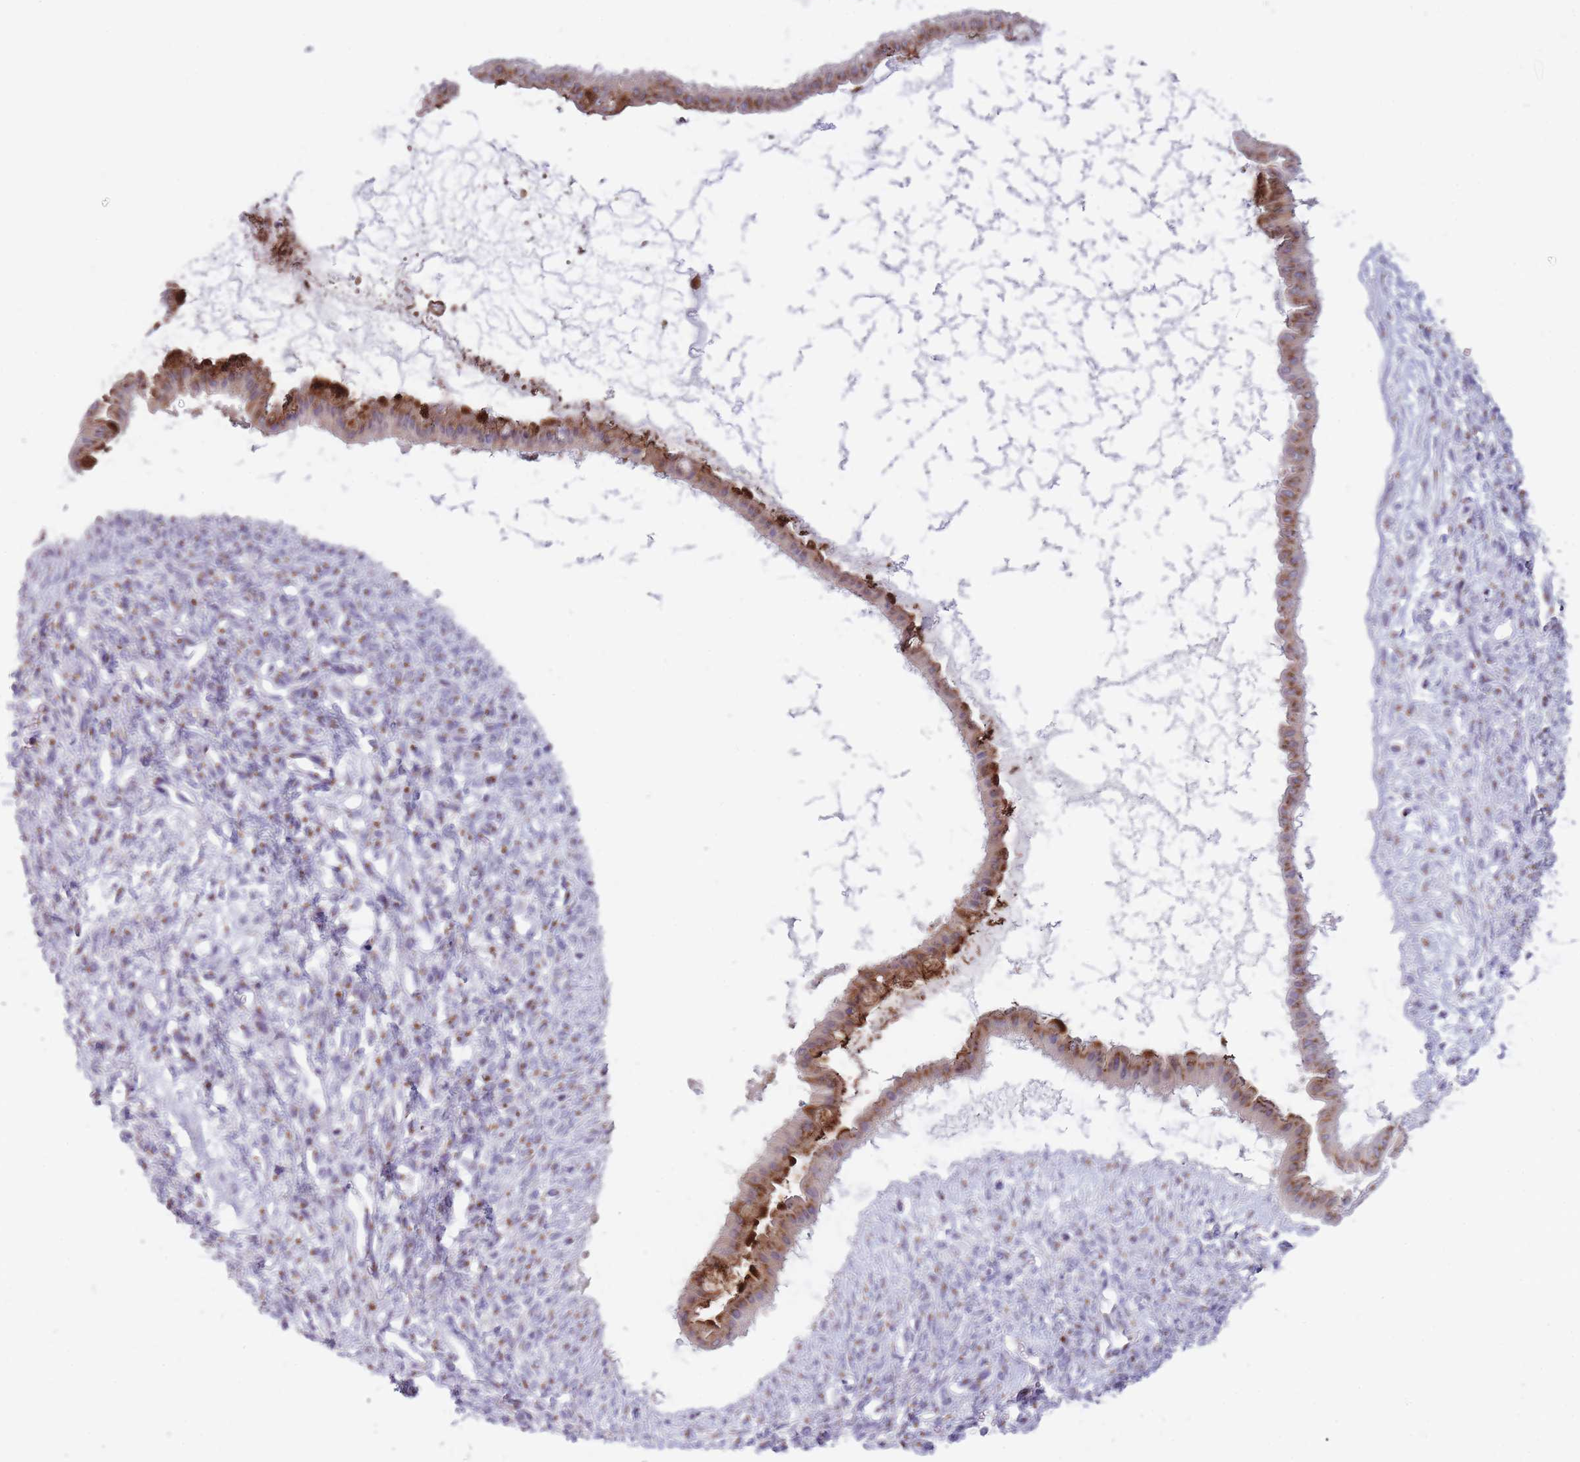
{"staining": {"intensity": "strong", "quantity": ">75%", "location": "cytoplasmic/membranous"}, "tissue": "ovarian cancer", "cell_type": "Tumor cells", "image_type": "cancer", "snomed": [{"axis": "morphology", "description": "Cystadenocarcinoma, mucinous, NOS"}, {"axis": "topography", "description": "Ovary"}], "caption": "Human ovarian cancer stained with a brown dye displays strong cytoplasmic/membranous positive staining in approximately >75% of tumor cells.", "gene": "B4GALT2", "patient": {"sex": "female", "age": 73}}